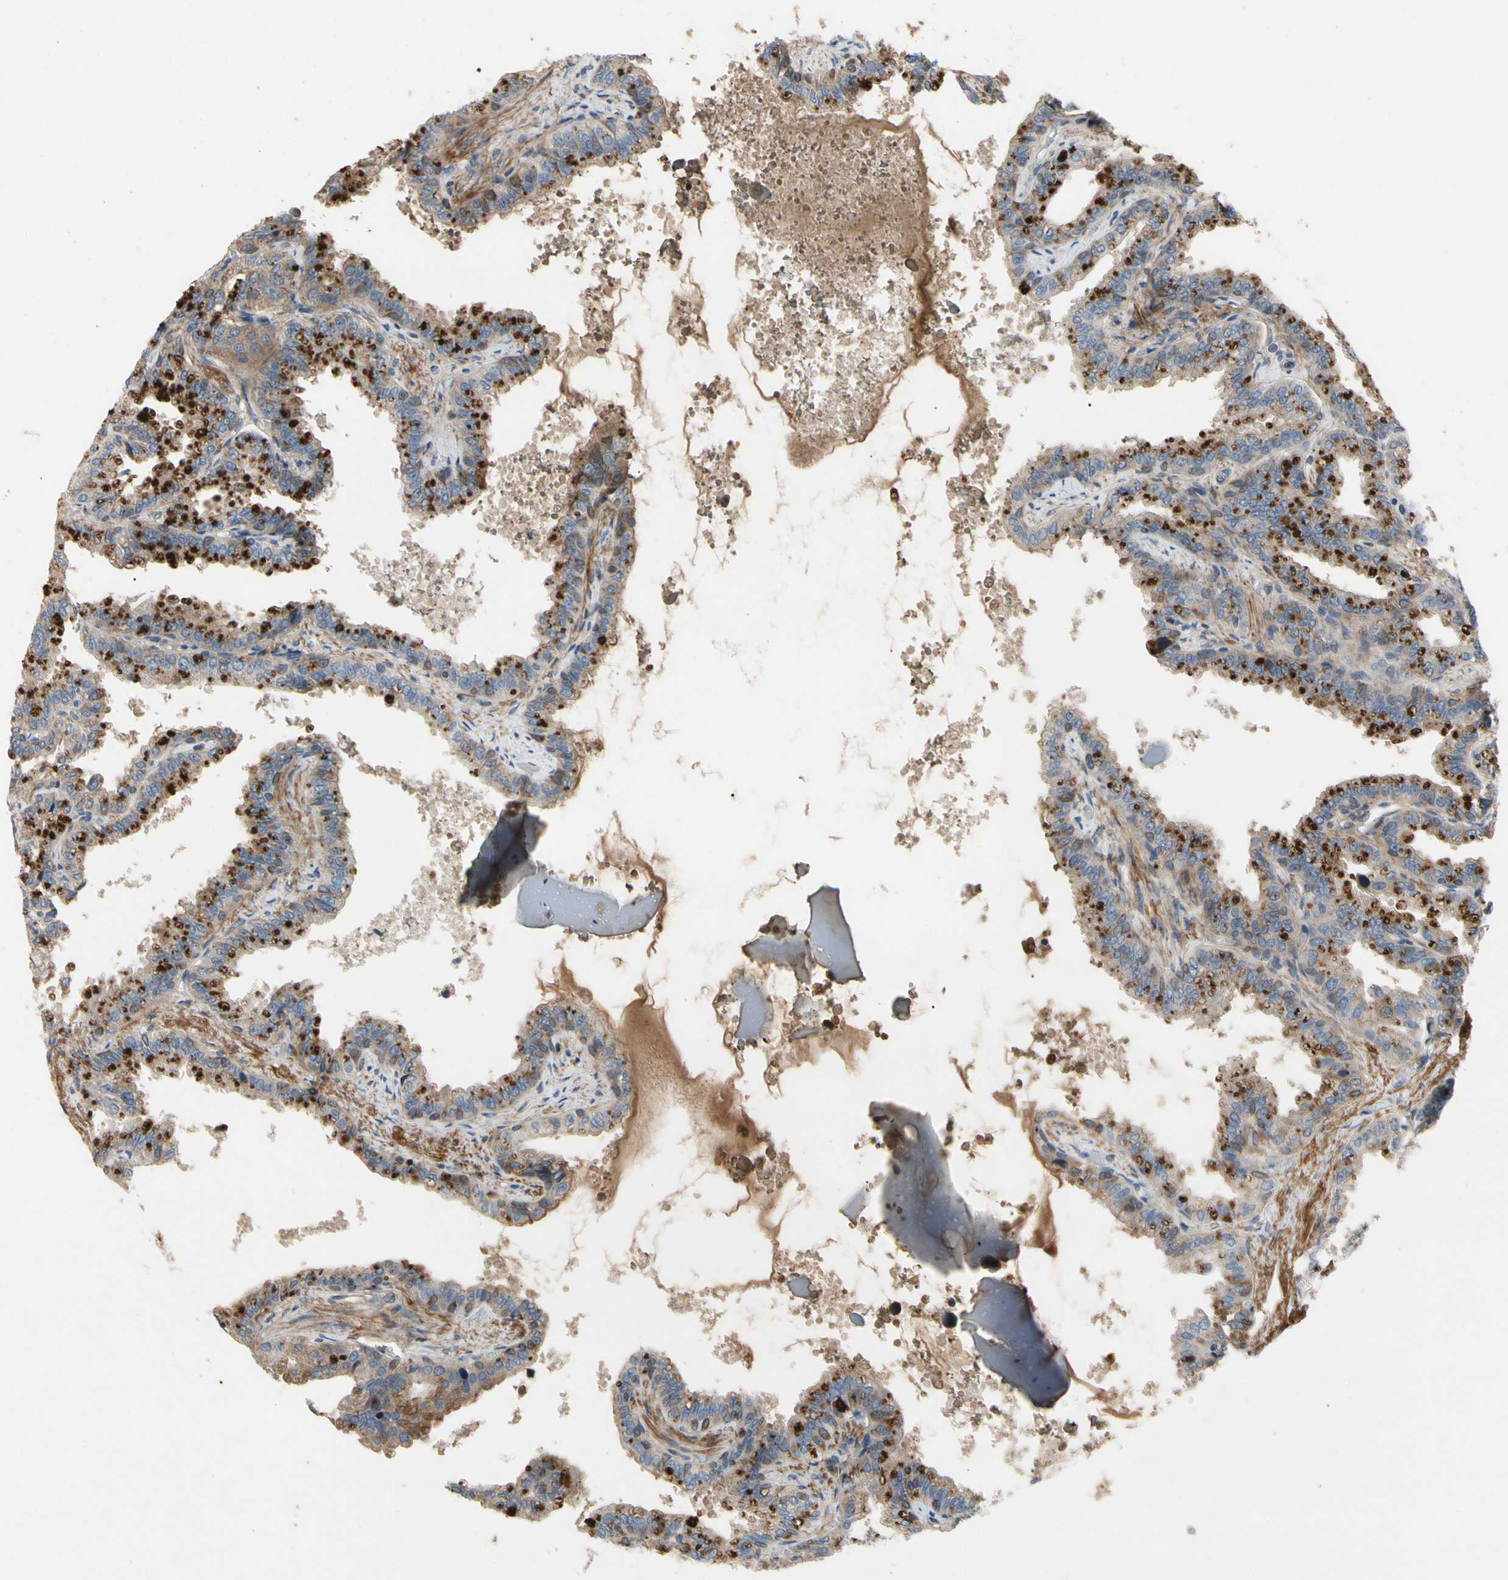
{"staining": {"intensity": "moderate", "quantity": "25%-75%", "location": "cytoplasmic/membranous"}, "tissue": "seminal vesicle", "cell_type": "Glandular cells", "image_type": "normal", "snomed": [{"axis": "morphology", "description": "Normal tissue, NOS"}, {"axis": "topography", "description": "Seminal veicle"}], "caption": "This is an image of immunohistochemistry staining of normal seminal vesicle, which shows moderate staining in the cytoplasmic/membranous of glandular cells.", "gene": "CRTAC1", "patient": {"sex": "male", "age": 46}}